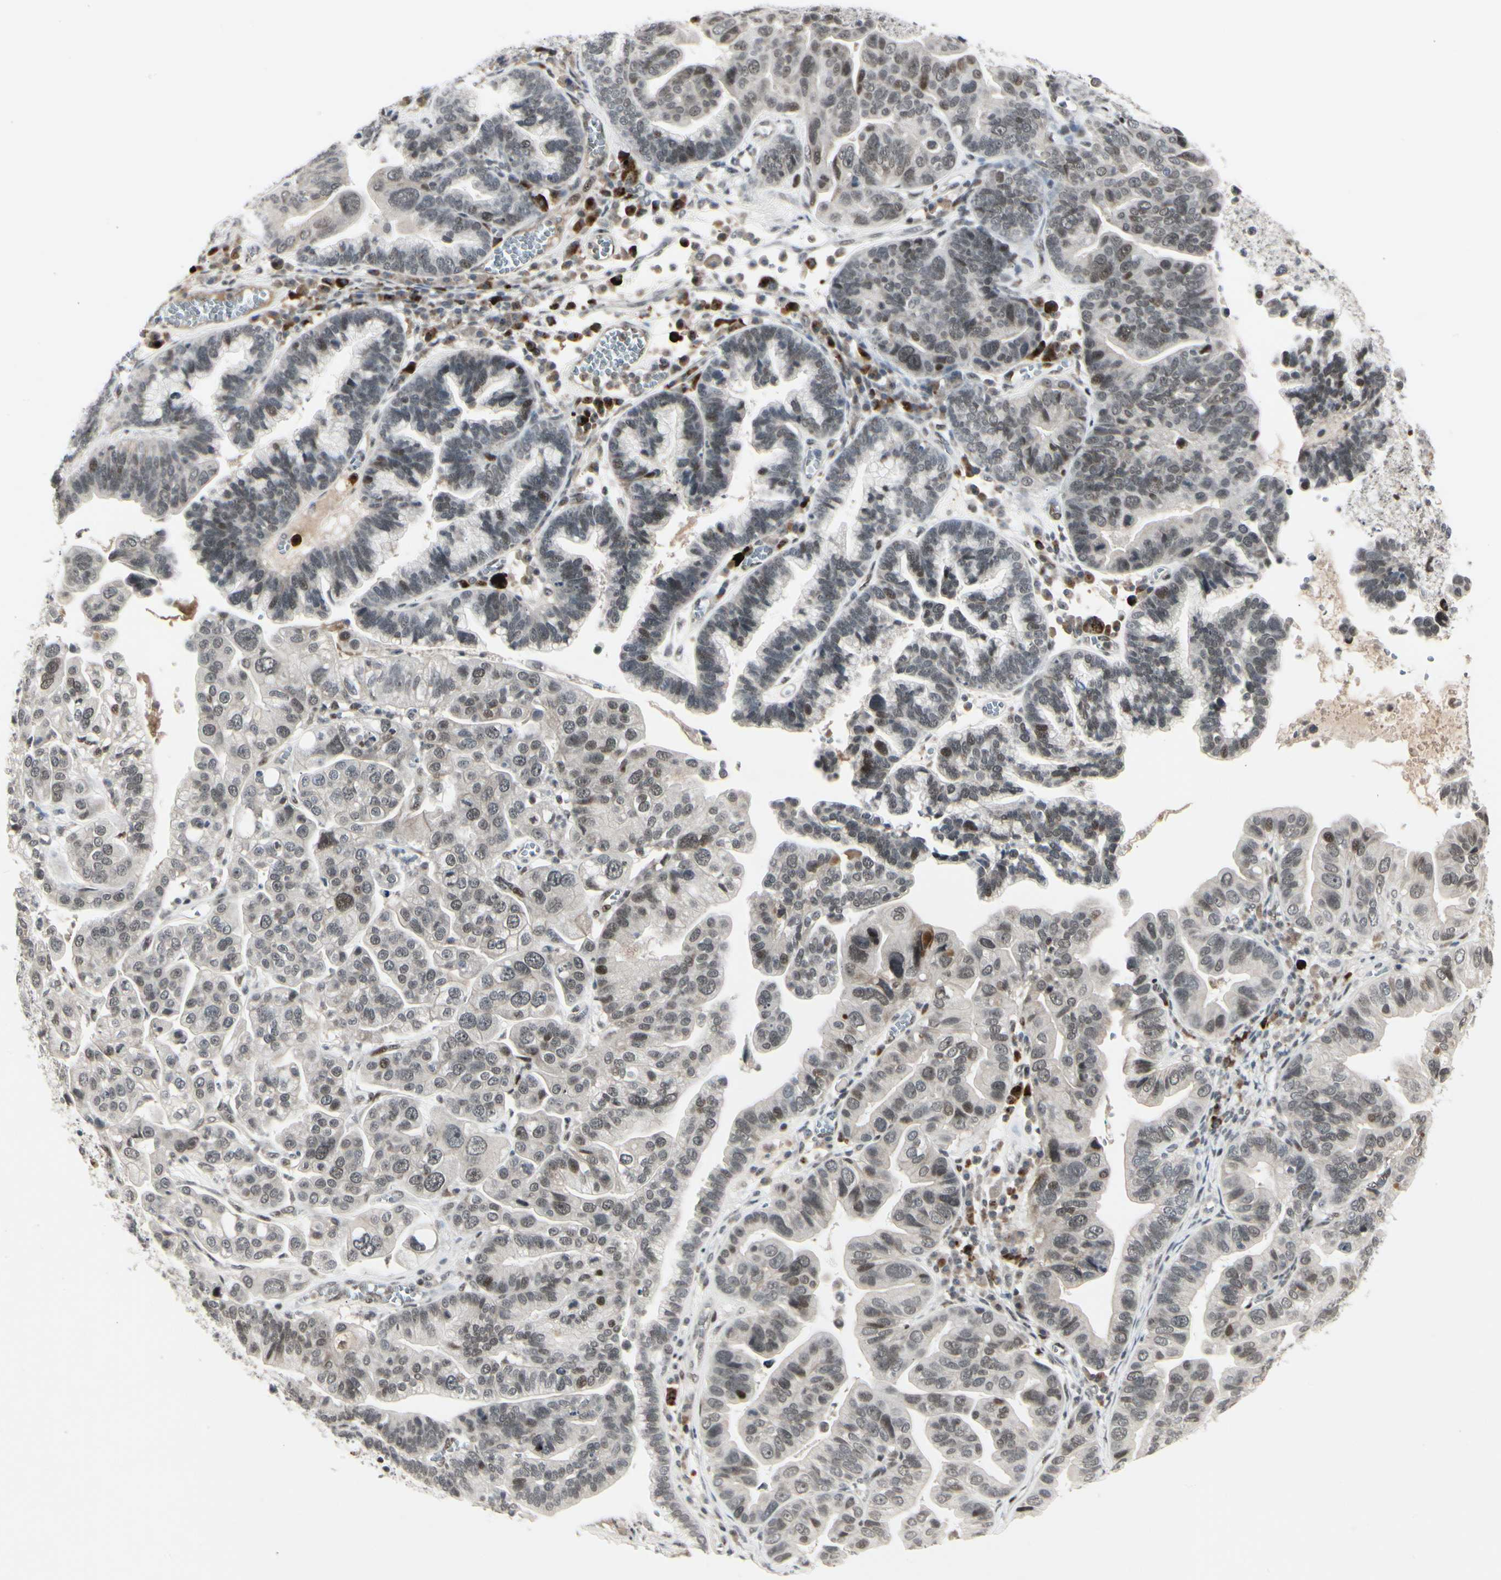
{"staining": {"intensity": "moderate", "quantity": "25%-75%", "location": "nuclear"}, "tissue": "ovarian cancer", "cell_type": "Tumor cells", "image_type": "cancer", "snomed": [{"axis": "morphology", "description": "Cystadenocarcinoma, serous, NOS"}, {"axis": "topography", "description": "Ovary"}], "caption": "Tumor cells demonstrate medium levels of moderate nuclear expression in approximately 25%-75% of cells in ovarian cancer (serous cystadenocarcinoma).", "gene": "FOXJ2", "patient": {"sex": "female", "age": 56}}